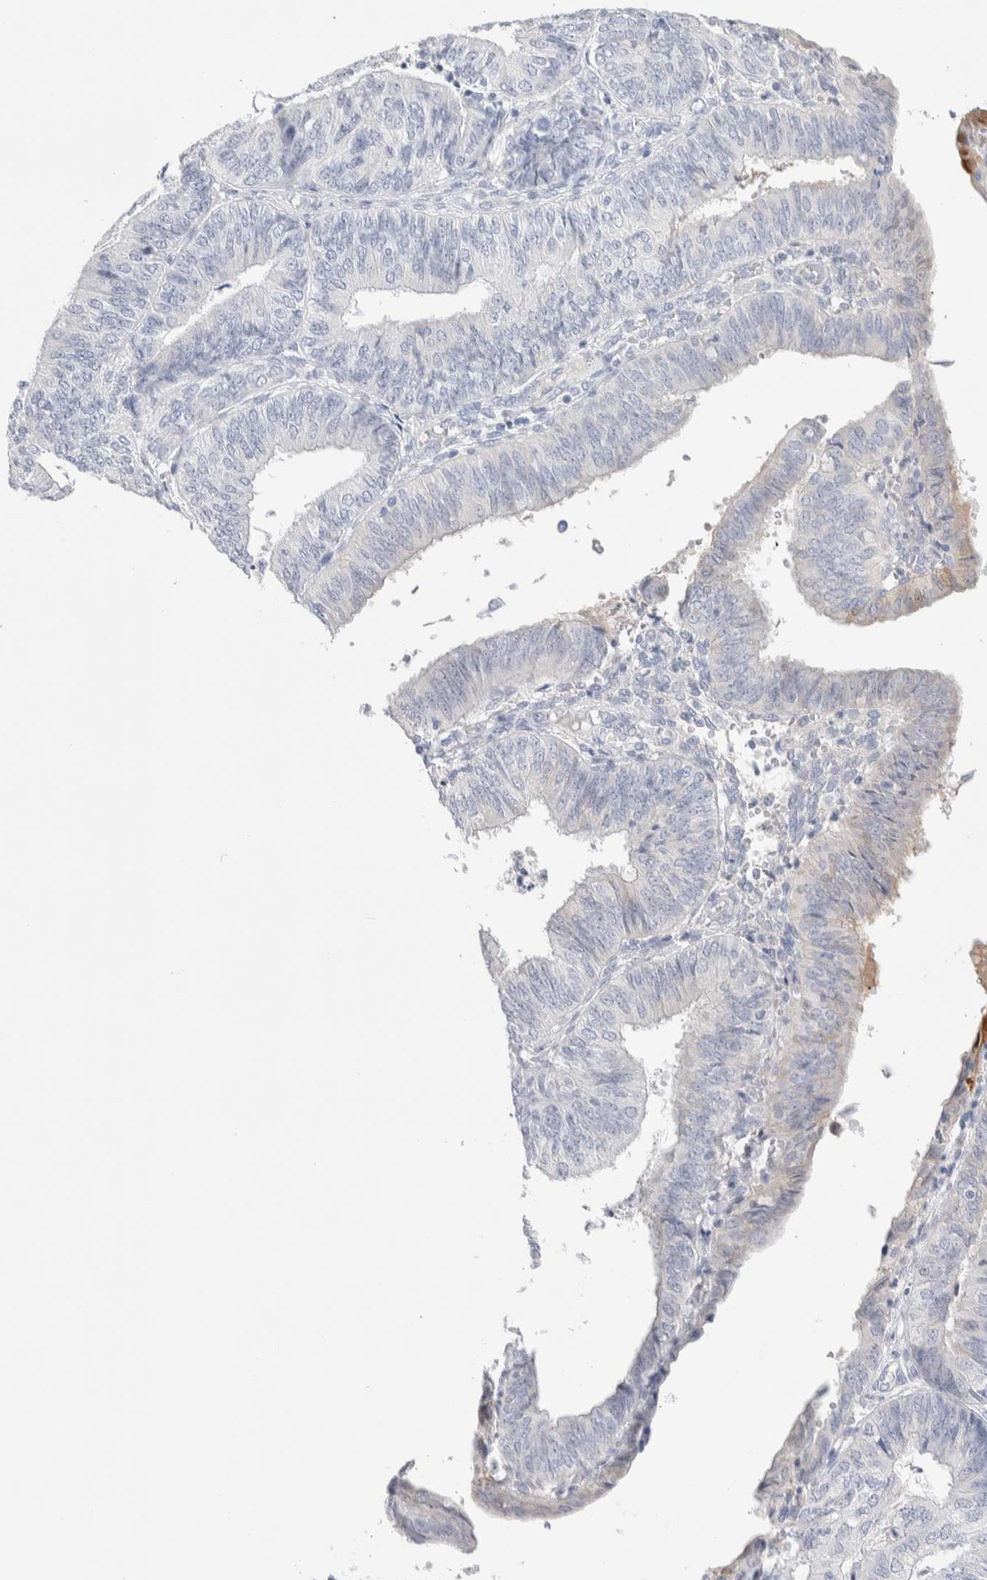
{"staining": {"intensity": "moderate", "quantity": "<25%", "location": "cytoplasmic/membranous"}, "tissue": "endometrial cancer", "cell_type": "Tumor cells", "image_type": "cancer", "snomed": [{"axis": "morphology", "description": "Adenocarcinoma, NOS"}, {"axis": "topography", "description": "Endometrium"}], "caption": "High-magnification brightfield microscopy of endometrial adenocarcinoma stained with DAB (3,3'-diaminobenzidine) (brown) and counterstained with hematoxylin (blue). tumor cells exhibit moderate cytoplasmic/membranous expression is seen in approximately<25% of cells.", "gene": "GDA", "patient": {"sex": "female", "age": 58}}